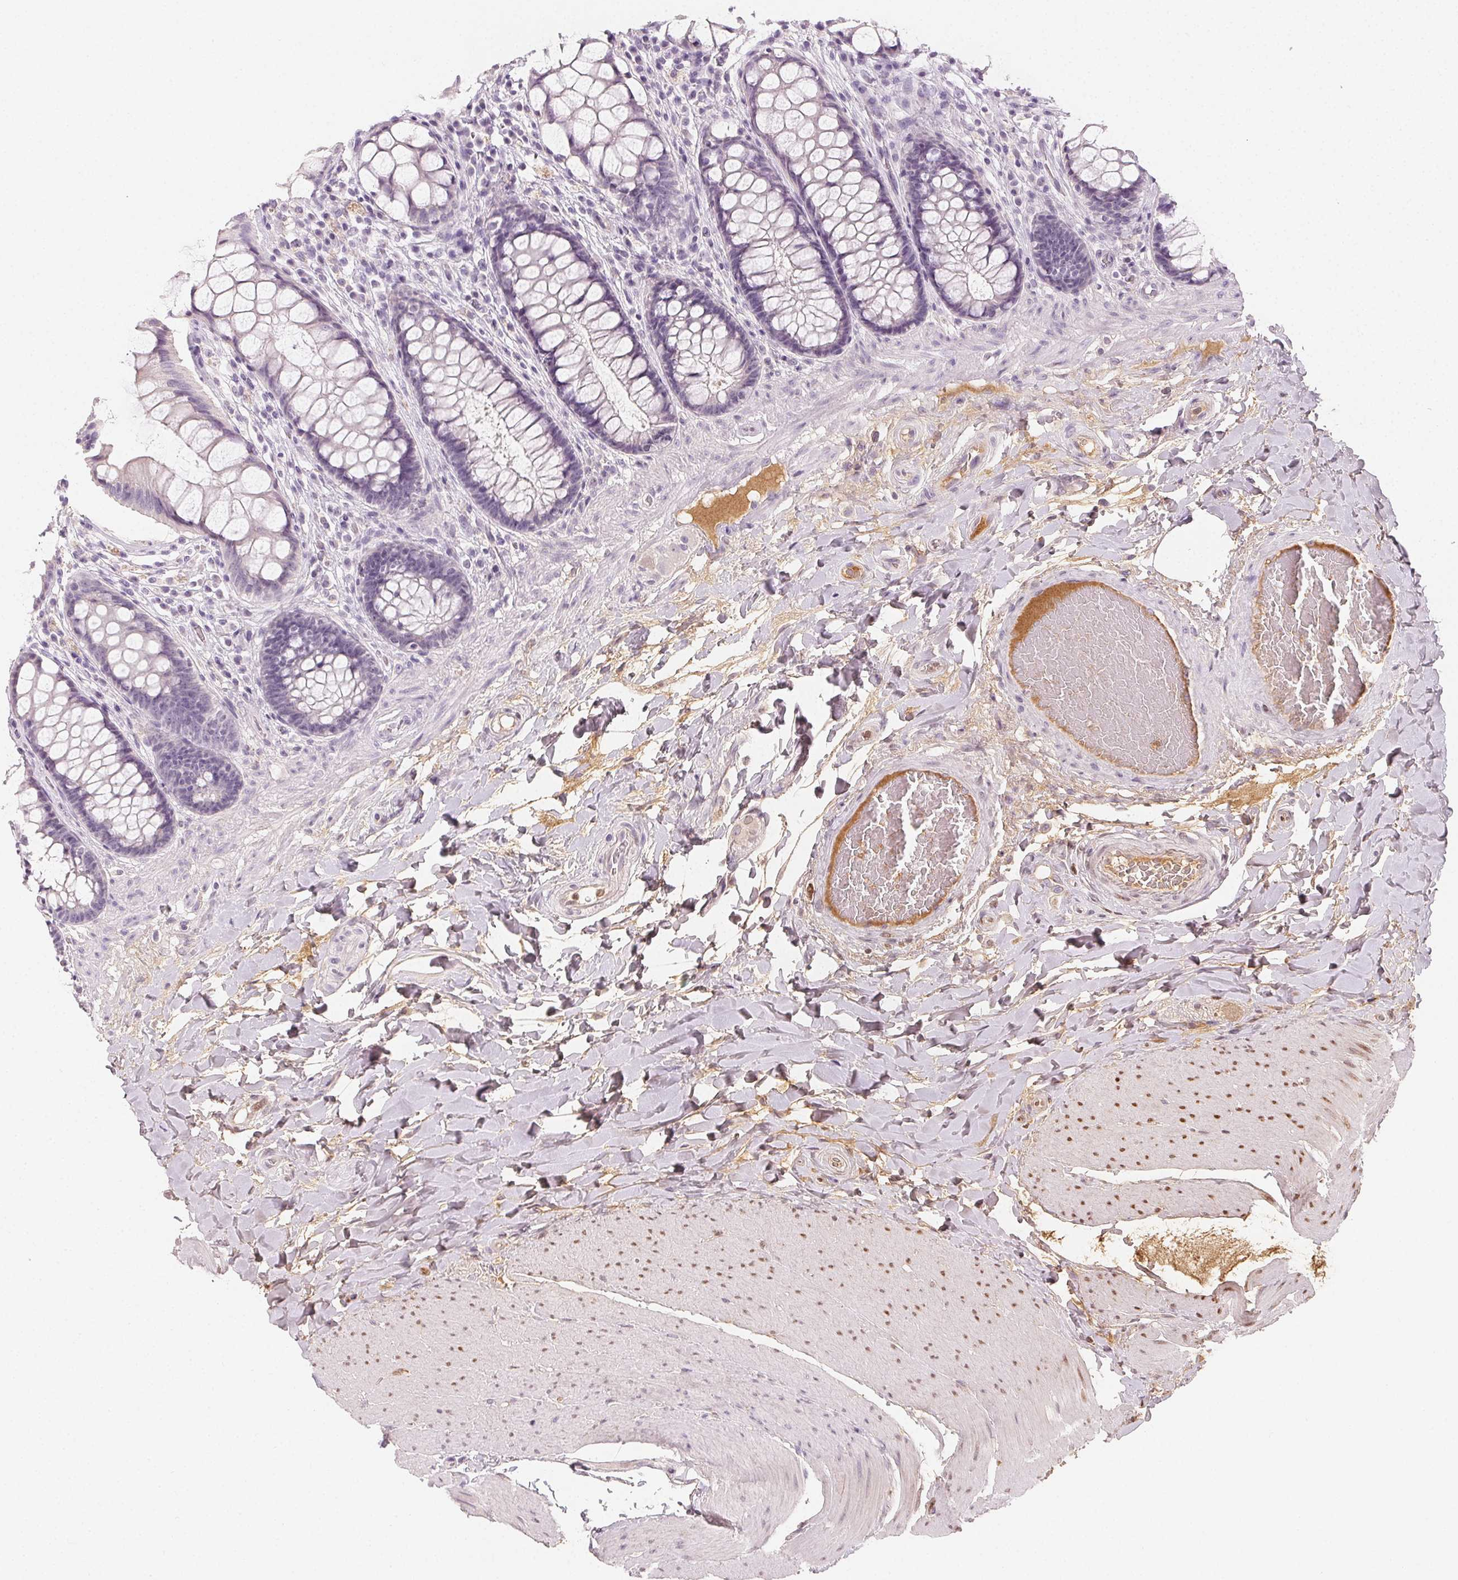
{"staining": {"intensity": "negative", "quantity": "none", "location": "none"}, "tissue": "rectum", "cell_type": "Glandular cells", "image_type": "normal", "snomed": [{"axis": "morphology", "description": "Normal tissue, NOS"}, {"axis": "topography", "description": "Rectum"}], "caption": "Micrograph shows no significant protein positivity in glandular cells of normal rectum.", "gene": "AFM", "patient": {"sex": "female", "age": 58}}